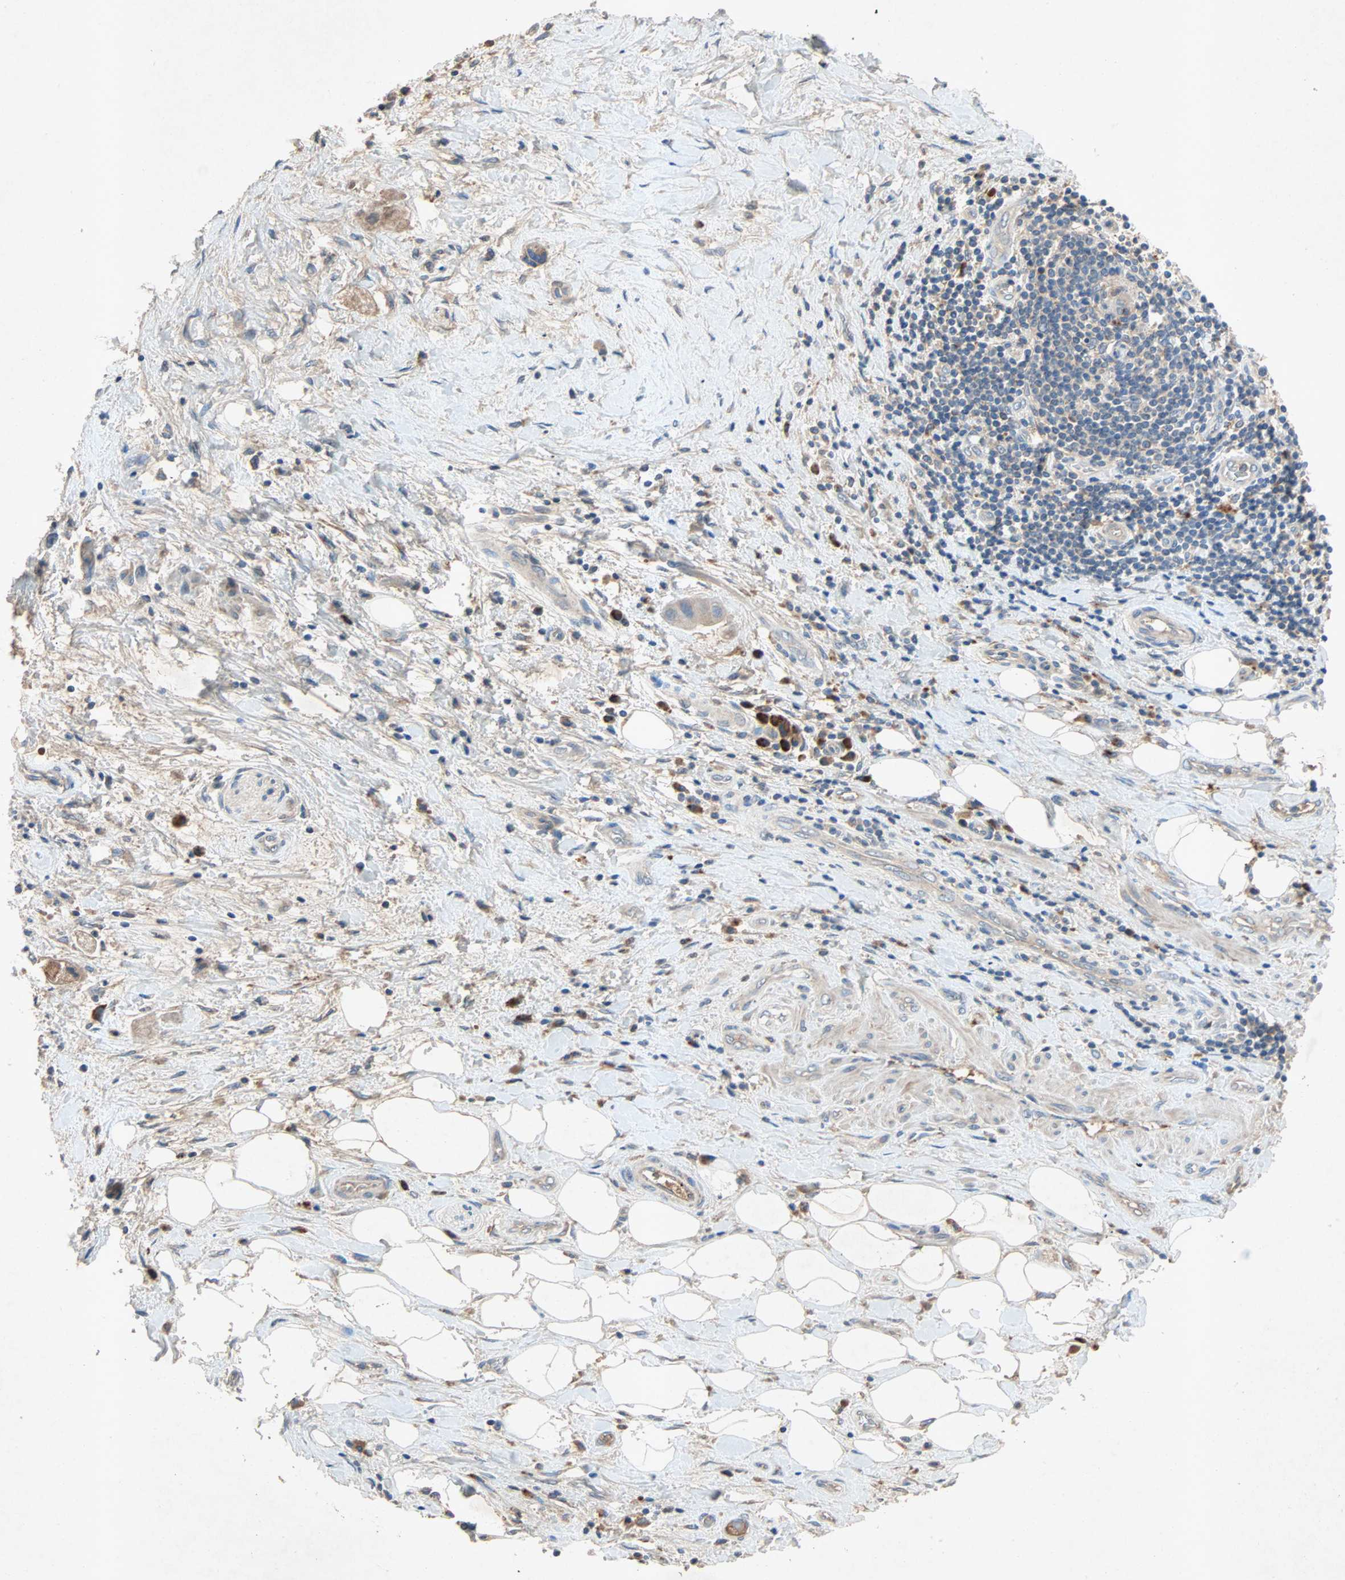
{"staining": {"intensity": "weak", "quantity": ">75%", "location": "cytoplasmic/membranous"}, "tissue": "liver cancer", "cell_type": "Tumor cells", "image_type": "cancer", "snomed": [{"axis": "morphology", "description": "Normal tissue, NOS"}, {"axis": "morphology", "description": "Cholangiocarcinoma"}, {"axis": "topography", "description": "Liver"}, {"axis": "topography", "description": "Peripheral nerve tissue"}], "caption": "A histopathology image of liver cholangiocarcinoma stained for a protein shows weak cytoplasmic/membranous brown staining in tumor cells.", "gene": "XYLT1", "patient": {"sex": "male", "age": 50}}